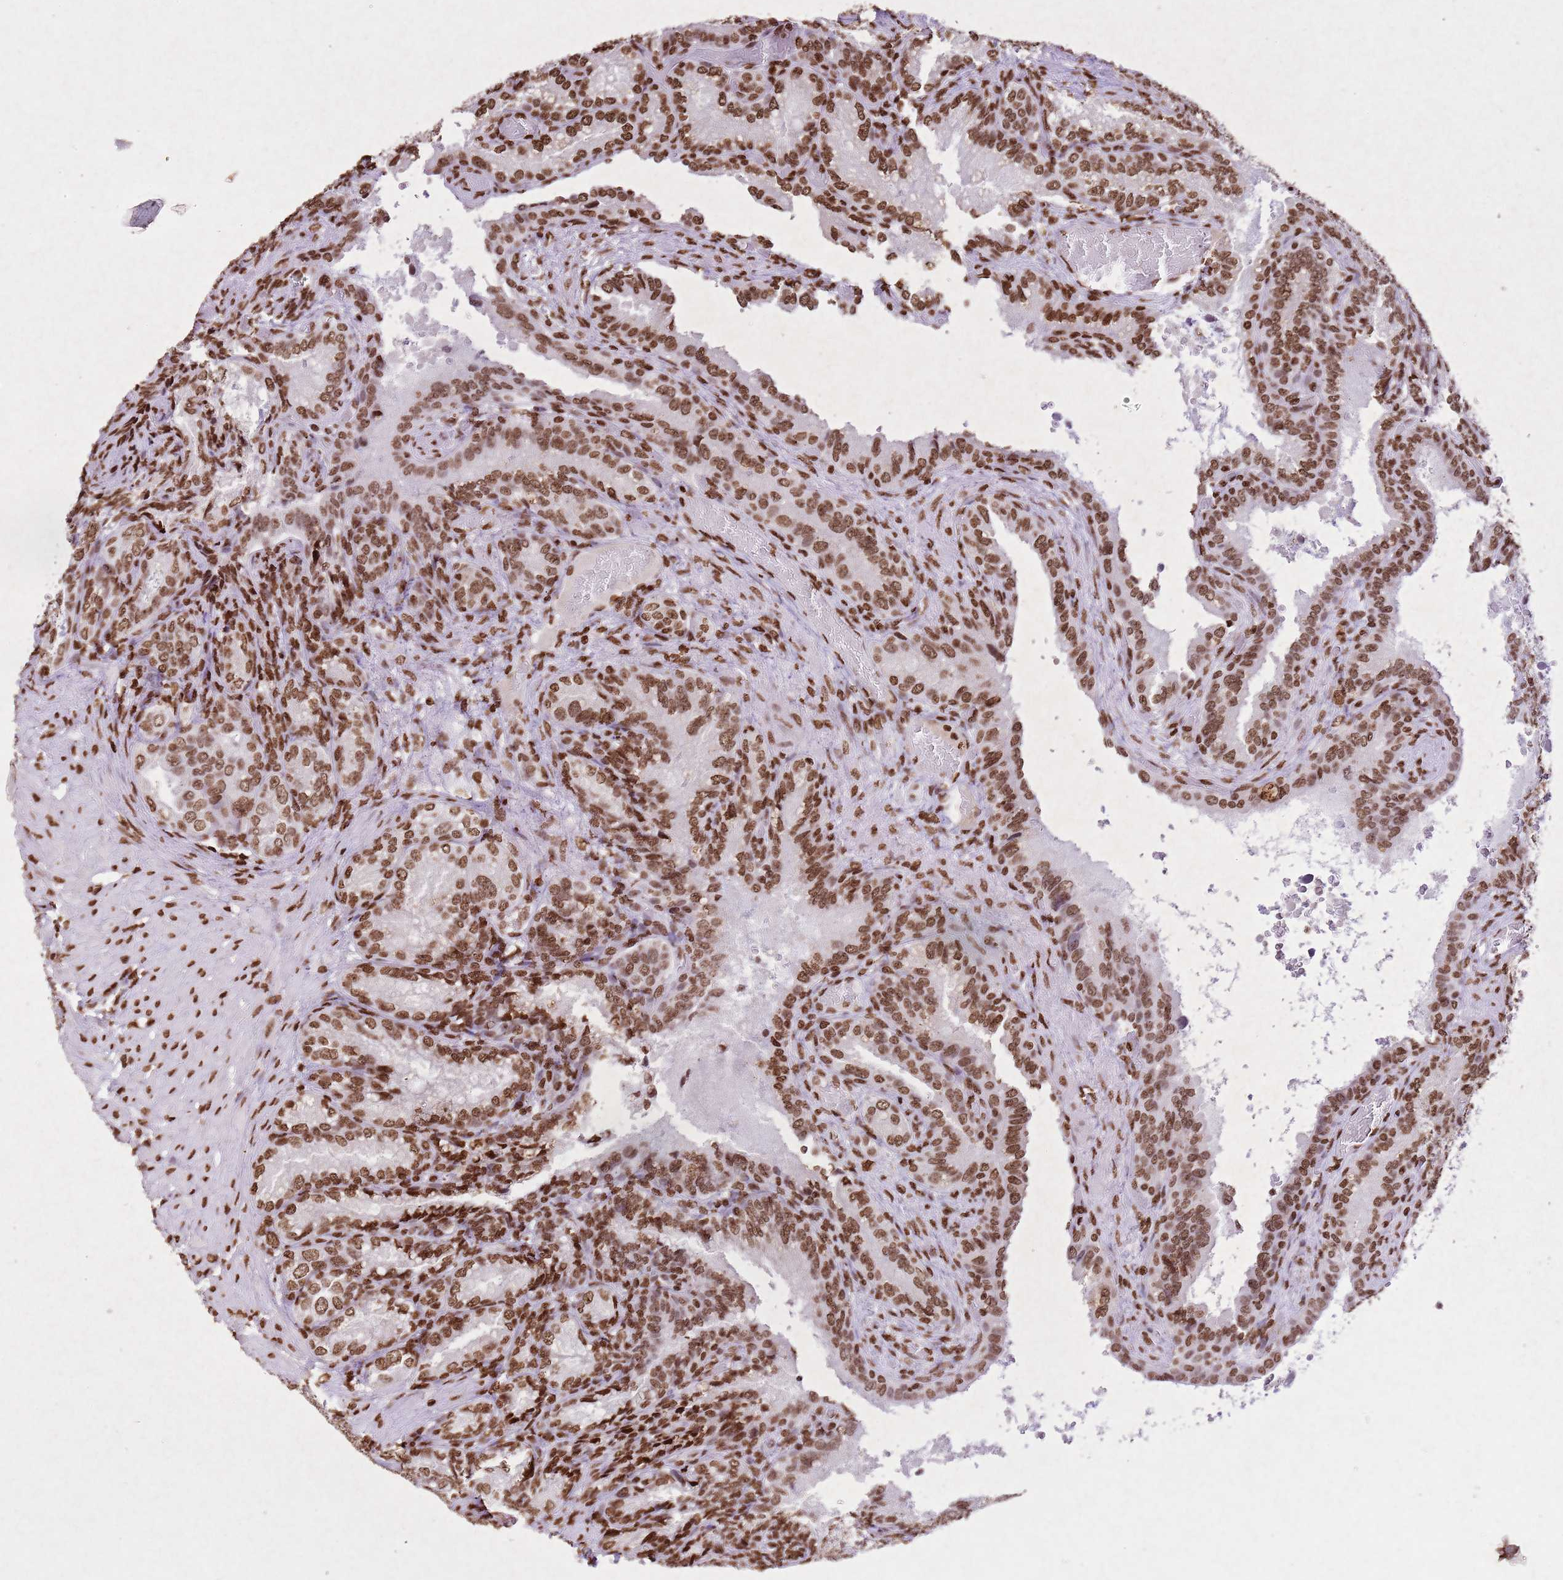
{"staining": {"intensity": "moderate", "quantity": ">75%", "location": "nuclear"}, "tissue": "seminal vesicle", "cell_type": "Glandular cells", "image_type": "normal", "snomed": [{"axis": "morphology", "description": "Normal tissue, NOS"}, {"axis": "topography", "description": "Seminal veicle"}], "caption": "This micrograph demonstrates benign seminal vesicle stained with immunohistochemistry (IHC) to label a protein in brown. The nuclear of glandular cells show moderate positivity for the protein. Nuclei are counter-stained blue.", "gene": "BMAL1", "patient": {"sex": "male", "age": 58}}